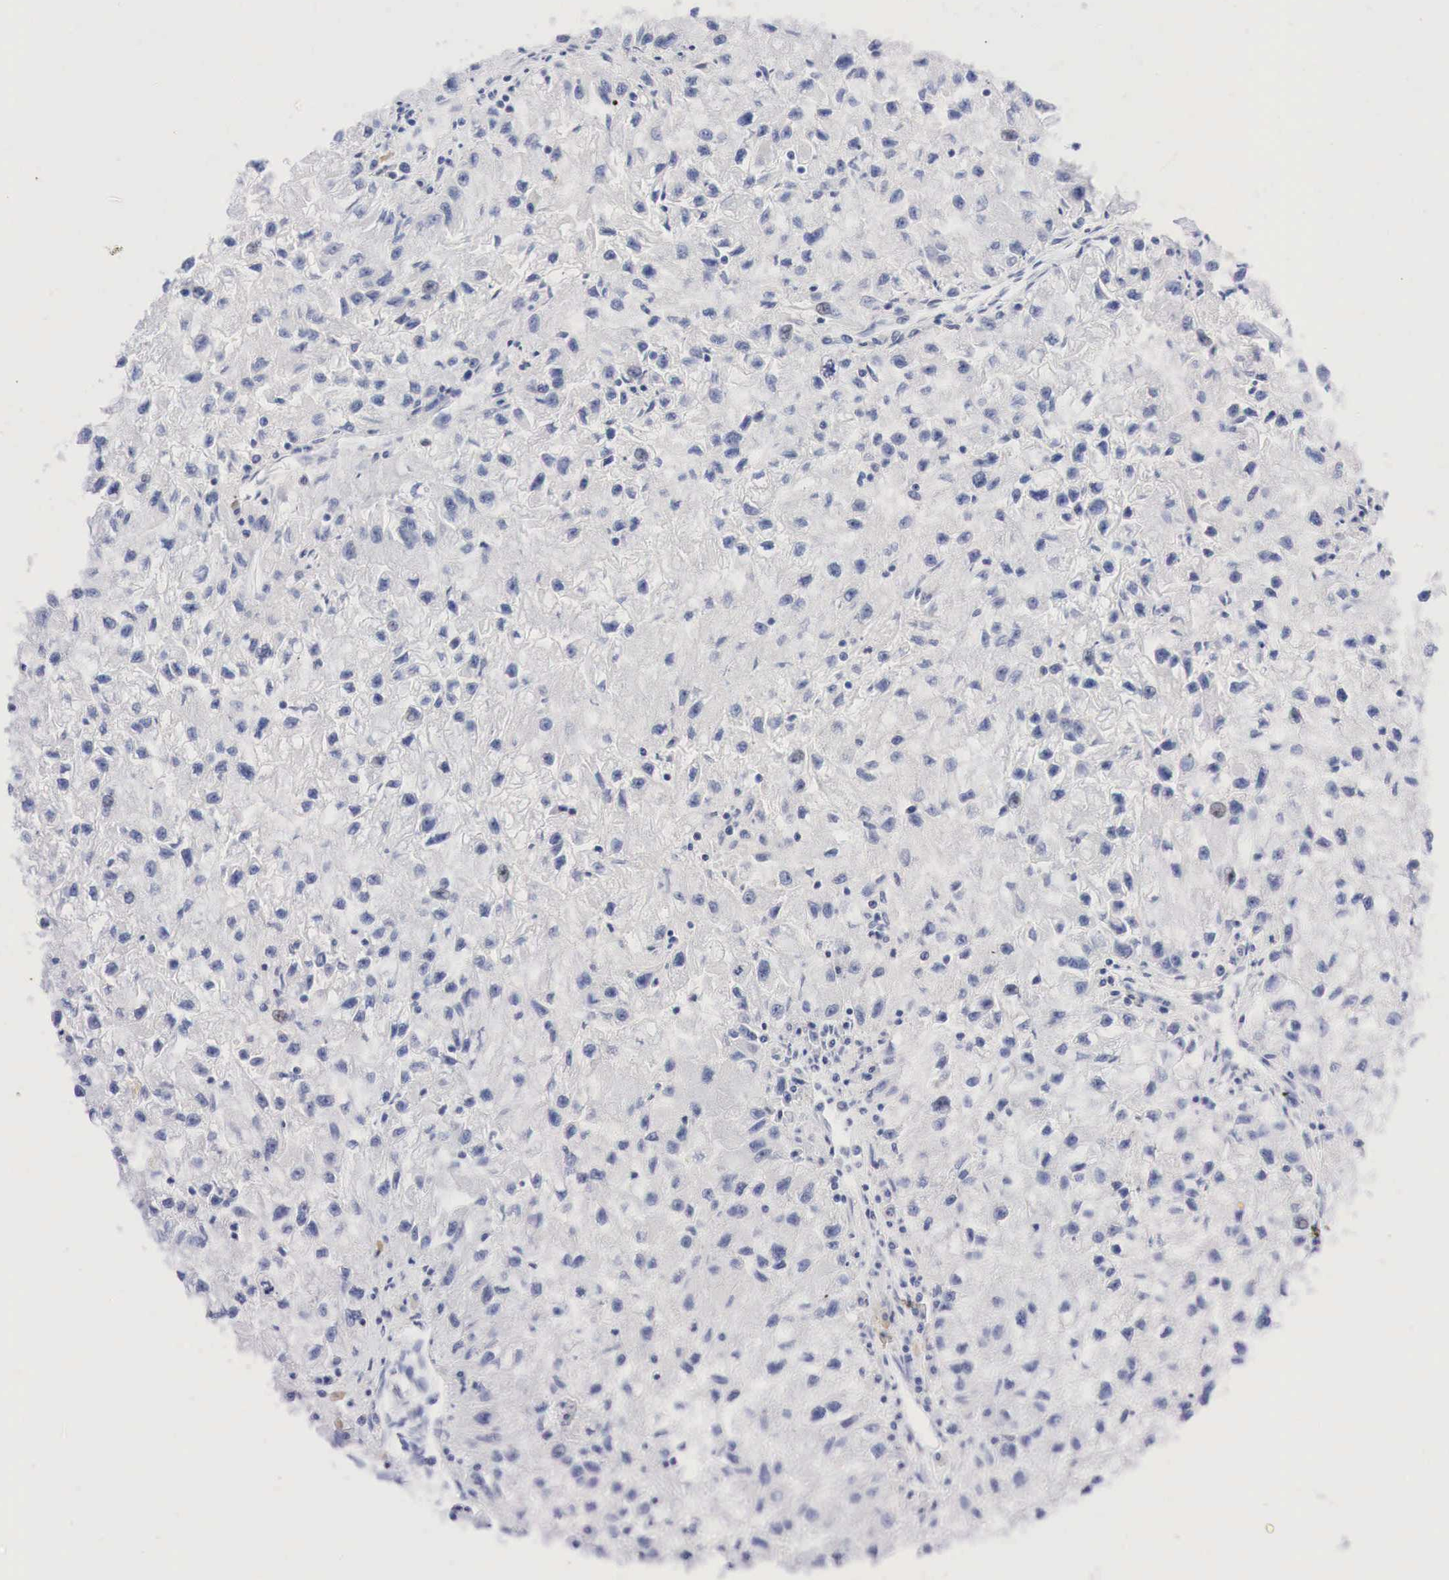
{"staining": {"intensity": "negative", "quantity": "none", "location": "none"}, "tissue": "renal cancer", "cell_type": "Tumor cells", "image_type": "cancer", "snomed": [{"axis": "morphology", "description": "Adenocarcinoma, NOS"}, {"axis": "topography", "description": "Kidney"}], "caption": "High power microscopy histopathology image of an immunohistochemistry histopathology image of renal adenocarcinoma, revealing no significant staining in tumor cells.", "gene": "NKX2-1", "patient": {"sex": "male", "age": 59}}